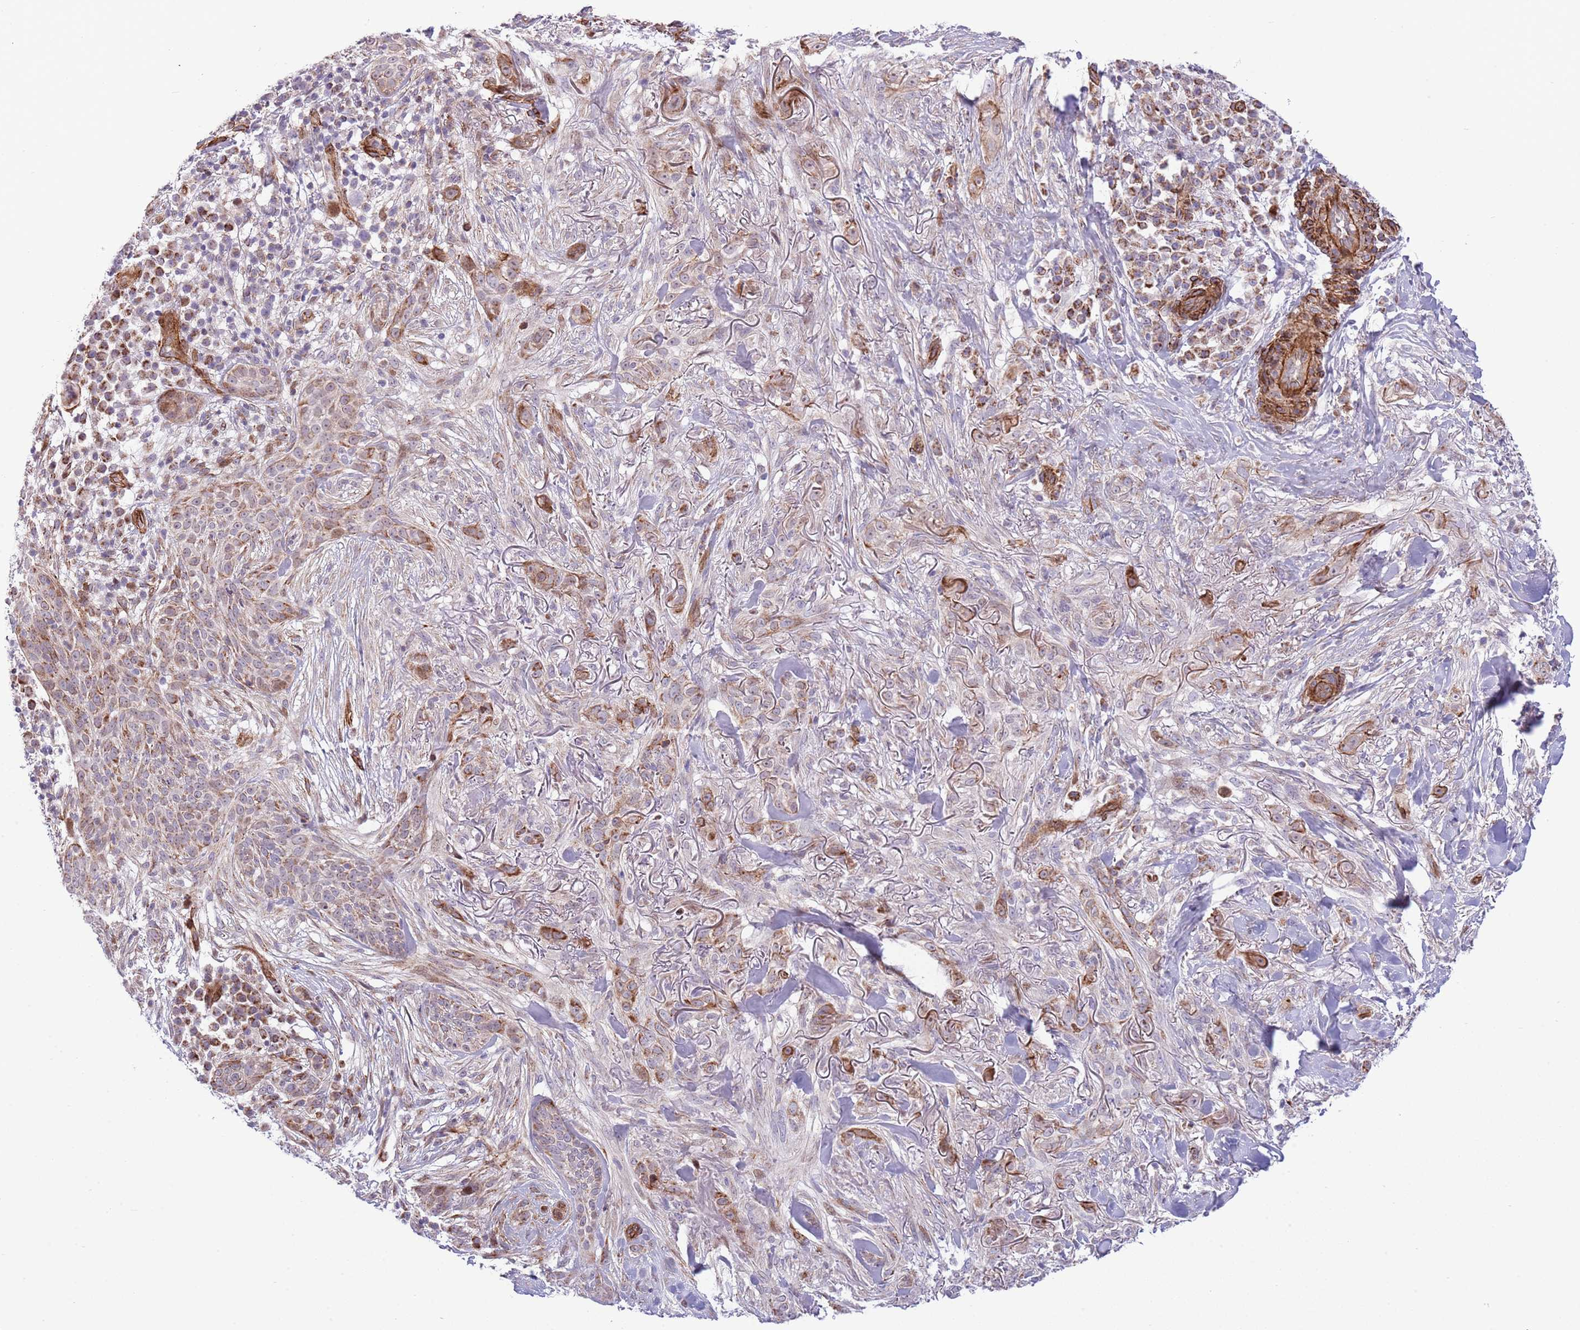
{"staining": {"intensity": "moderate", "quantity": "<25%", "location": "cytoplasmic/membranous"}, "tissue": "skin cancer", "cell_type": "Tumor cells", "image_type": "cancer", "snomed": [{"axis": "morphology", "description": "Basal cell carcinoma"}, {"axis": "topography", "description": "Skin"}], "caption": "A brown stain shows moderate cytoplasmic/membranous staining of a protein in skin basal cell carcinoma tumor cells.", "gene": "NEK3", "patient": {"sex": "male", "age": 72}}